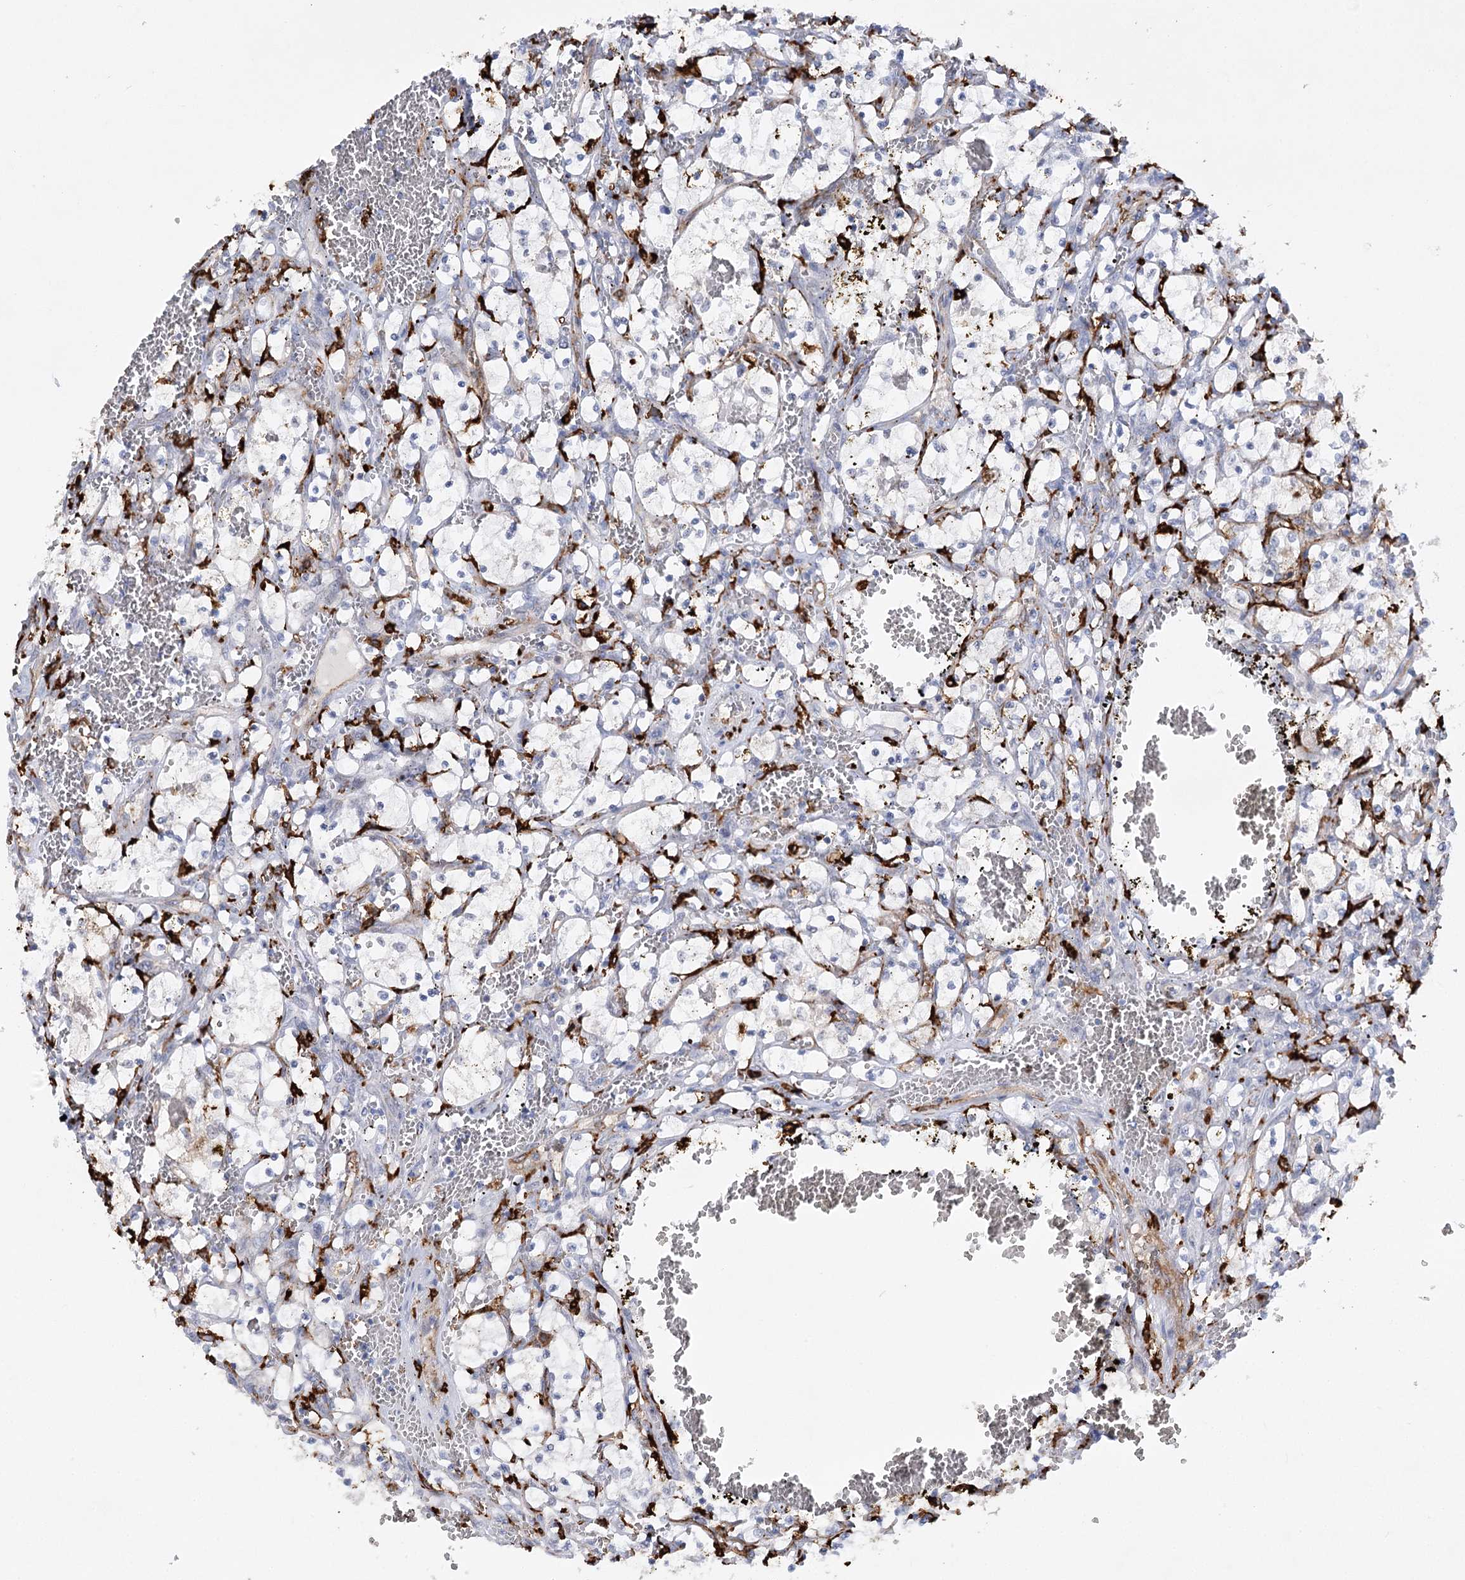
{"staining": {"intensity": "negative", "quantity": "none", "location": "none"}, "tissue": "renal cancer", "cell_type": "Tumor cells", "image_type": "cancer", "snomed": [{"axis": "morphology", "description": "Adenocarcinoma, NOS"}, {"axis": "topography", "description": "Kidney"}], "caption": "Tumor cells are negative for brown protein staining in renal cancer (adenocarcinoma).", "gene": "PIWIL4", "patient": {"sex": "female", "age": 69}}